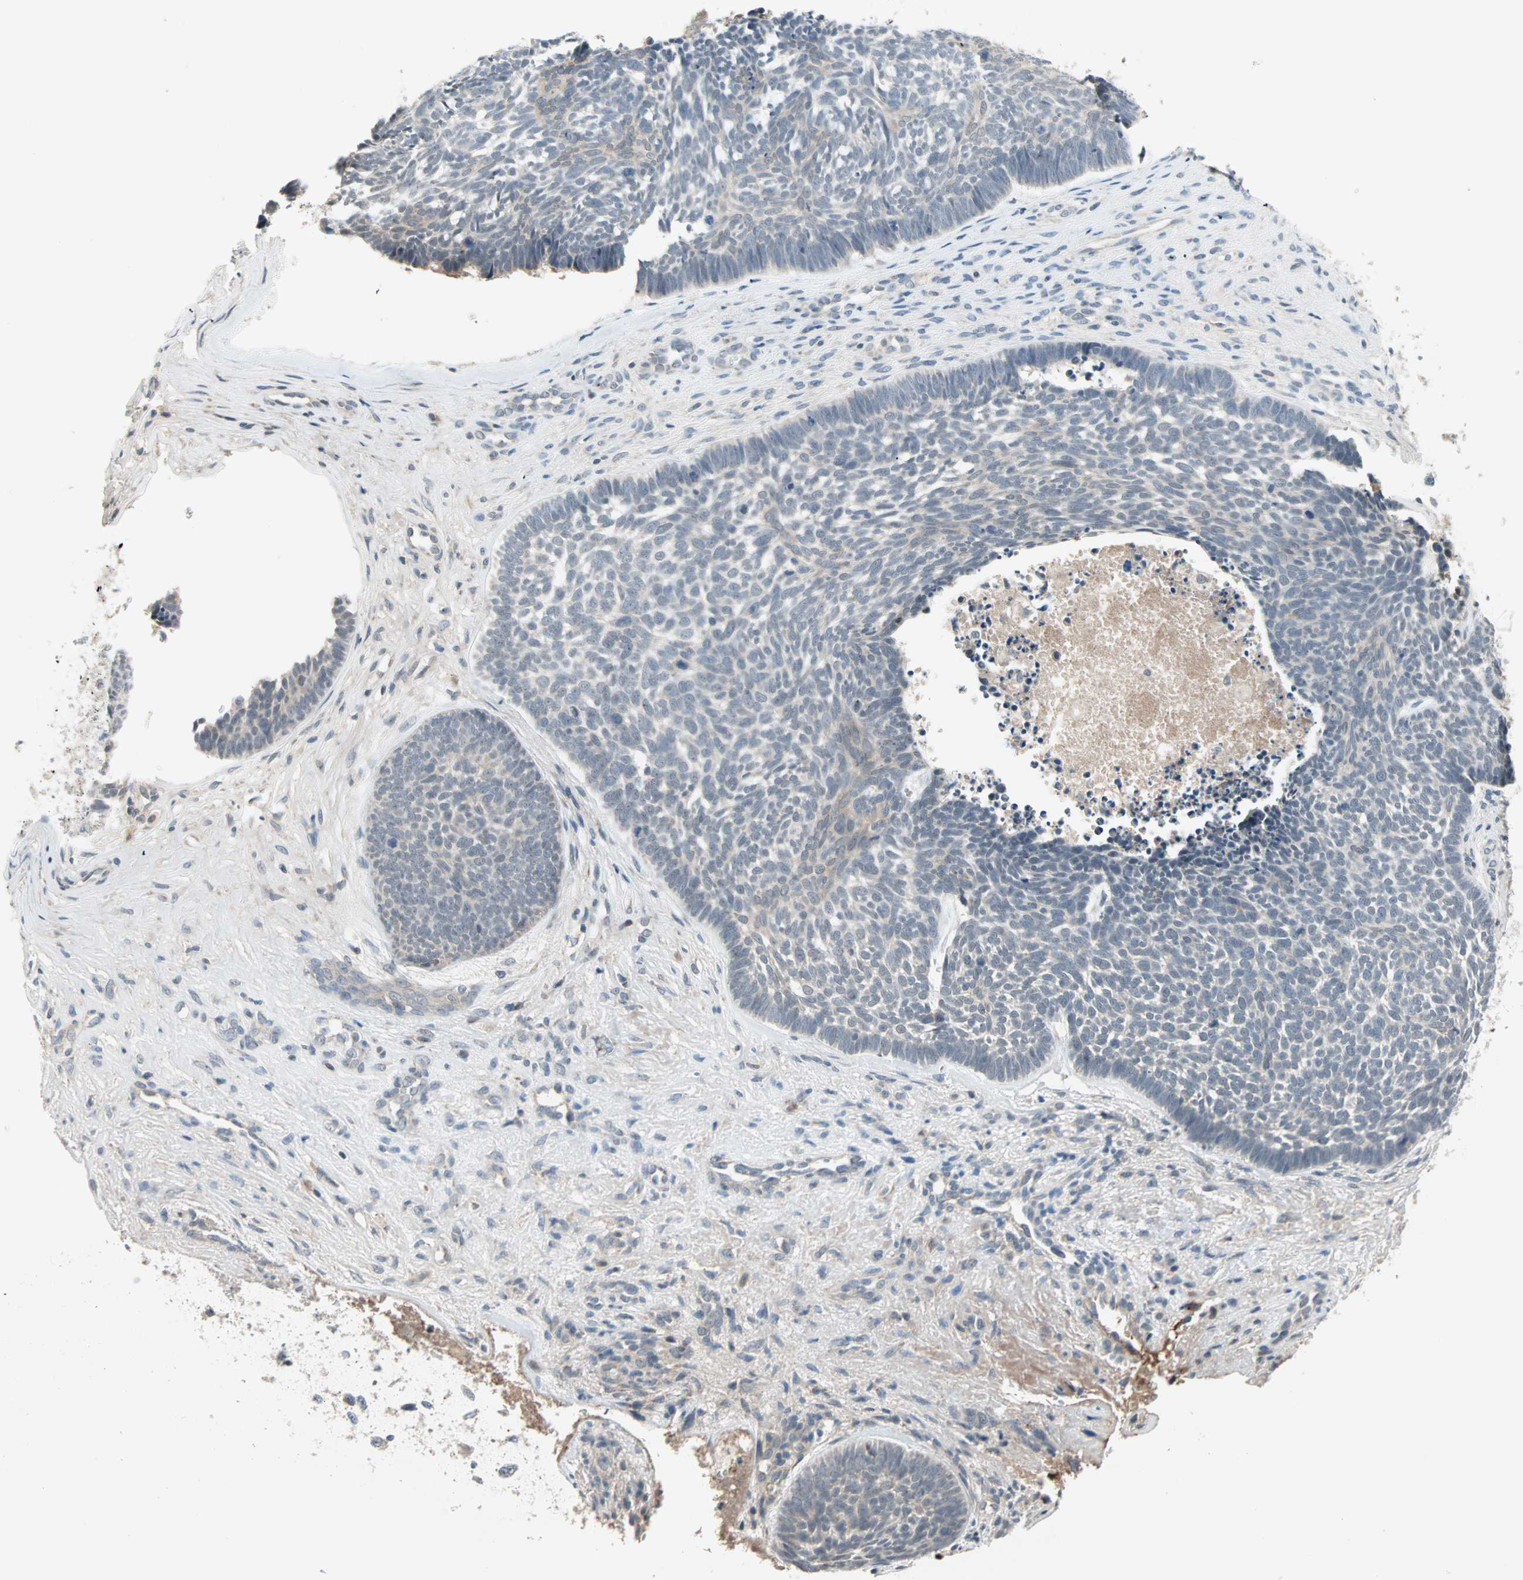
{"staining": {"intensity": "weak", "quantity": ">75%", "location": "cytoplasmic/membranous"}, "tissue": "skin cancer", "cell_type": "Tumor cells", "image_type": "cancer", "snomed": [{"axis": "morphology", "description": "Basal cell carcinoma"}, {"axis": "topography", "description": "Skin"}], "caption": "Immunohistochemistry of skin basal cell carcinoma demonstrates low levels of weak cytoplasmic/membranous staining in approximately >75% of tumor cells.", "gene": "PROS1", "patient": {"sex": "male", "age": 84}}